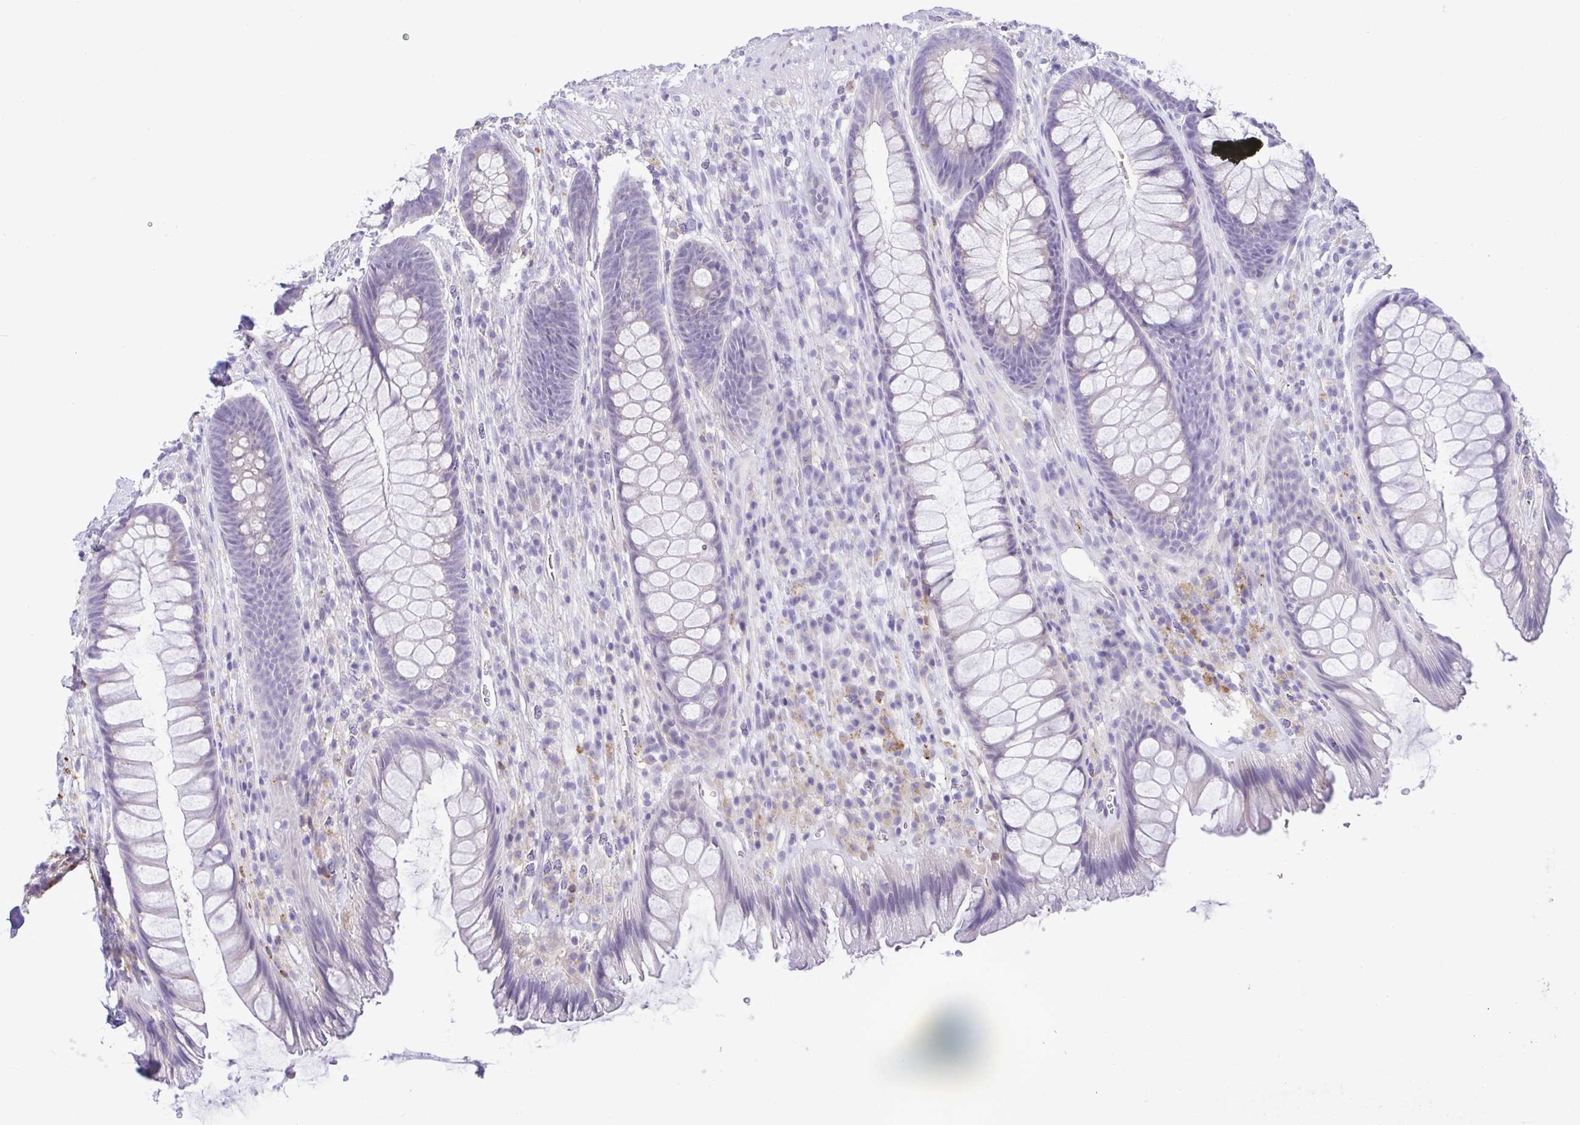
{"staining": {"intensity": "negative", "quantity": "none", "location": "none"}, "tissue": "rectum", "cell_type": "Glandular cells", "image_type": "normal", "snomed": [{"axis": "morphology", "description": "Normal tissue, NOS"}, {"axis": "topography", "description": "Rectum"}], "caption": "This is a image of IHC staining of normal rectum, which shows no expression in glandular cells.", "gene": "PGLYRP1", "patient": {"sex": "male", "age": 53}}